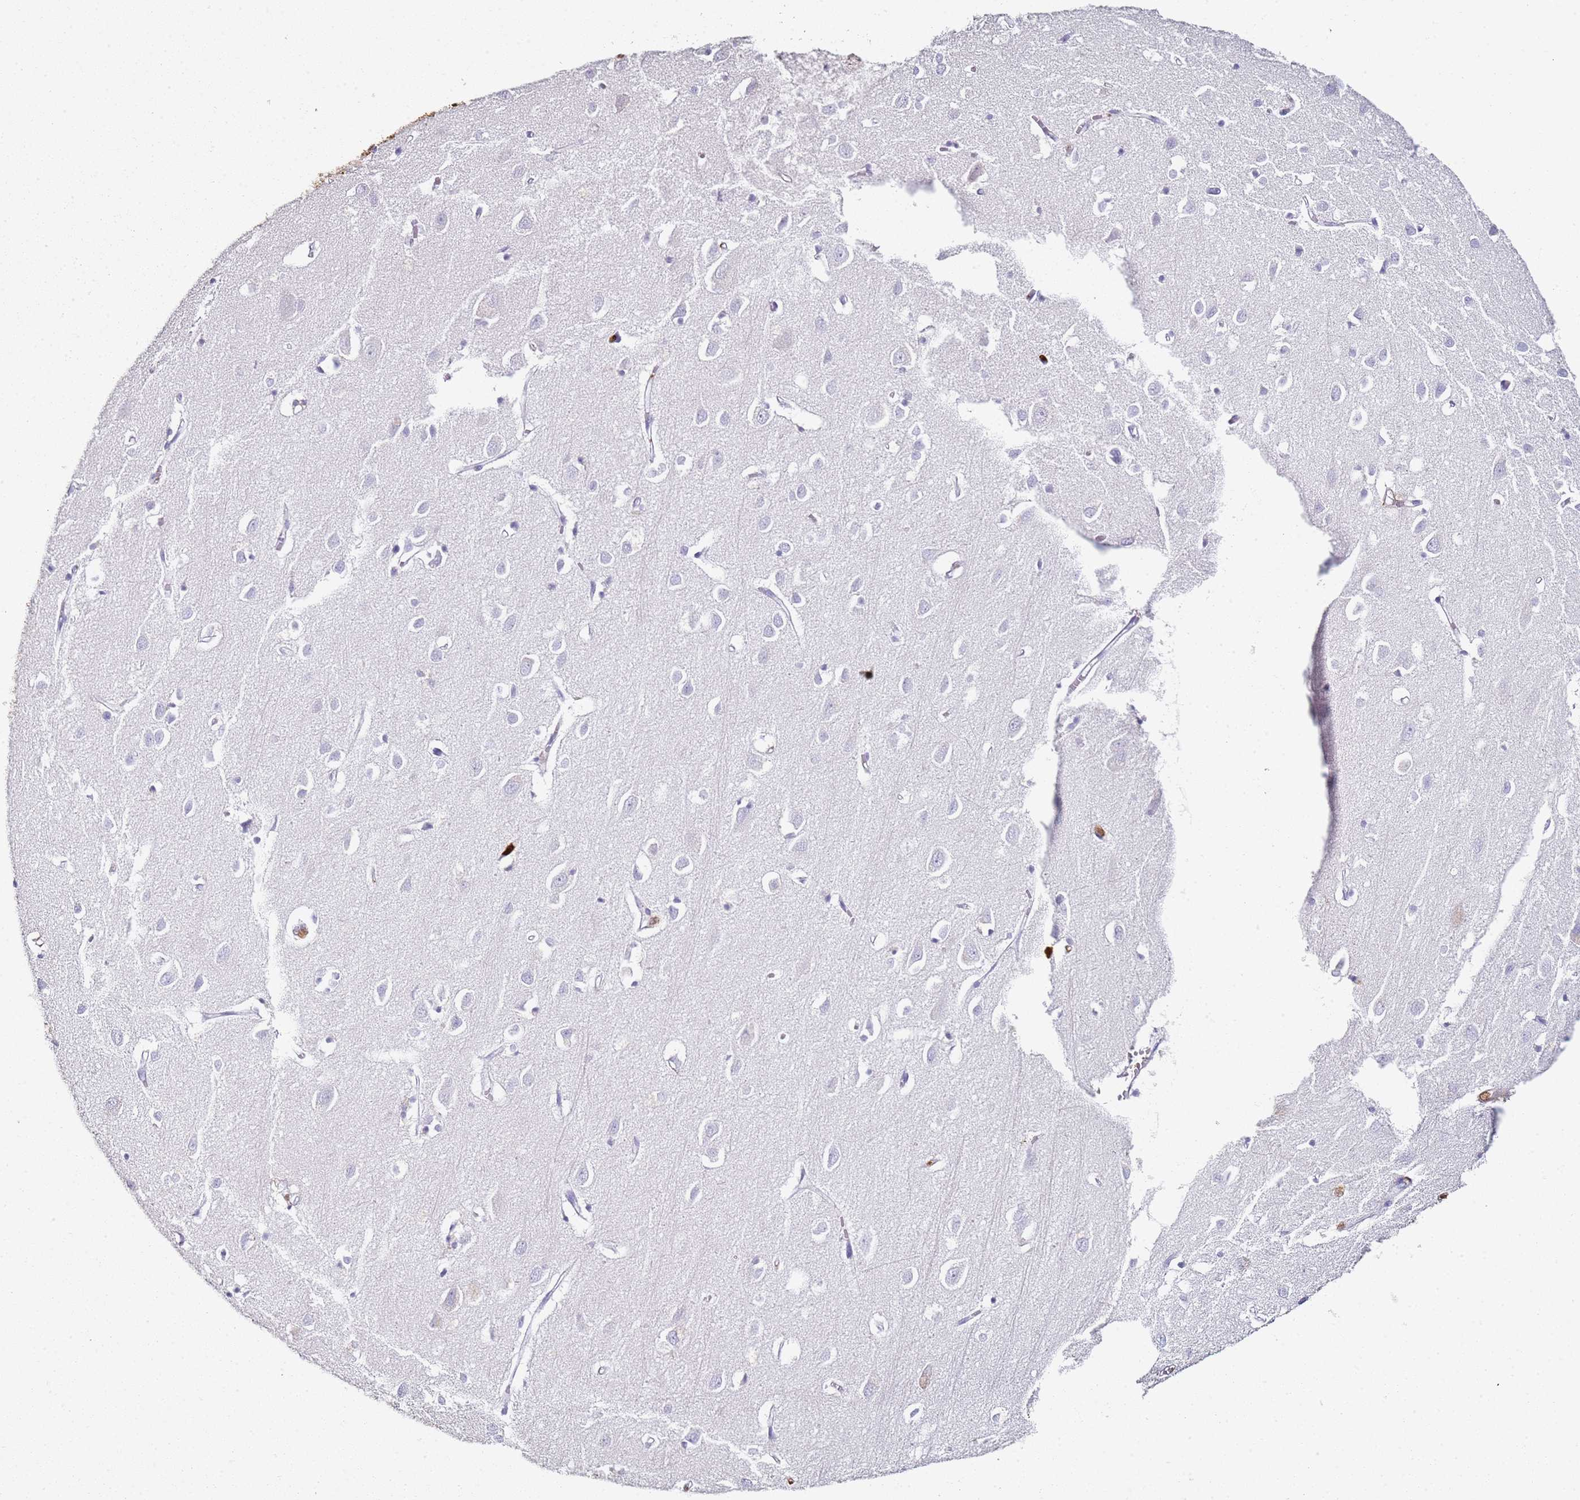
{"staining": {"intensity": "negative", "quantity": "none", "location": "none"}, "tissue": "cerebral cortex", "cell_type": "Endothelial cells", "image_type": "normal", "snomed": [{"axis": "morphology", "description": "Normal tissue, NOS"}, {"axis": "topography", "description": "Cerebral cortex"}], "caption": "This is a image of IHC staining of benign cerebral cortex, which shows no positivity in endothelial cells. (DAB (3,3'-diaminobenzidine) immunohistochemistry (IHC) with hematoxylin counter stain).", "gene": "S100A4", "patient": {"sex": "female", "age": 64}}